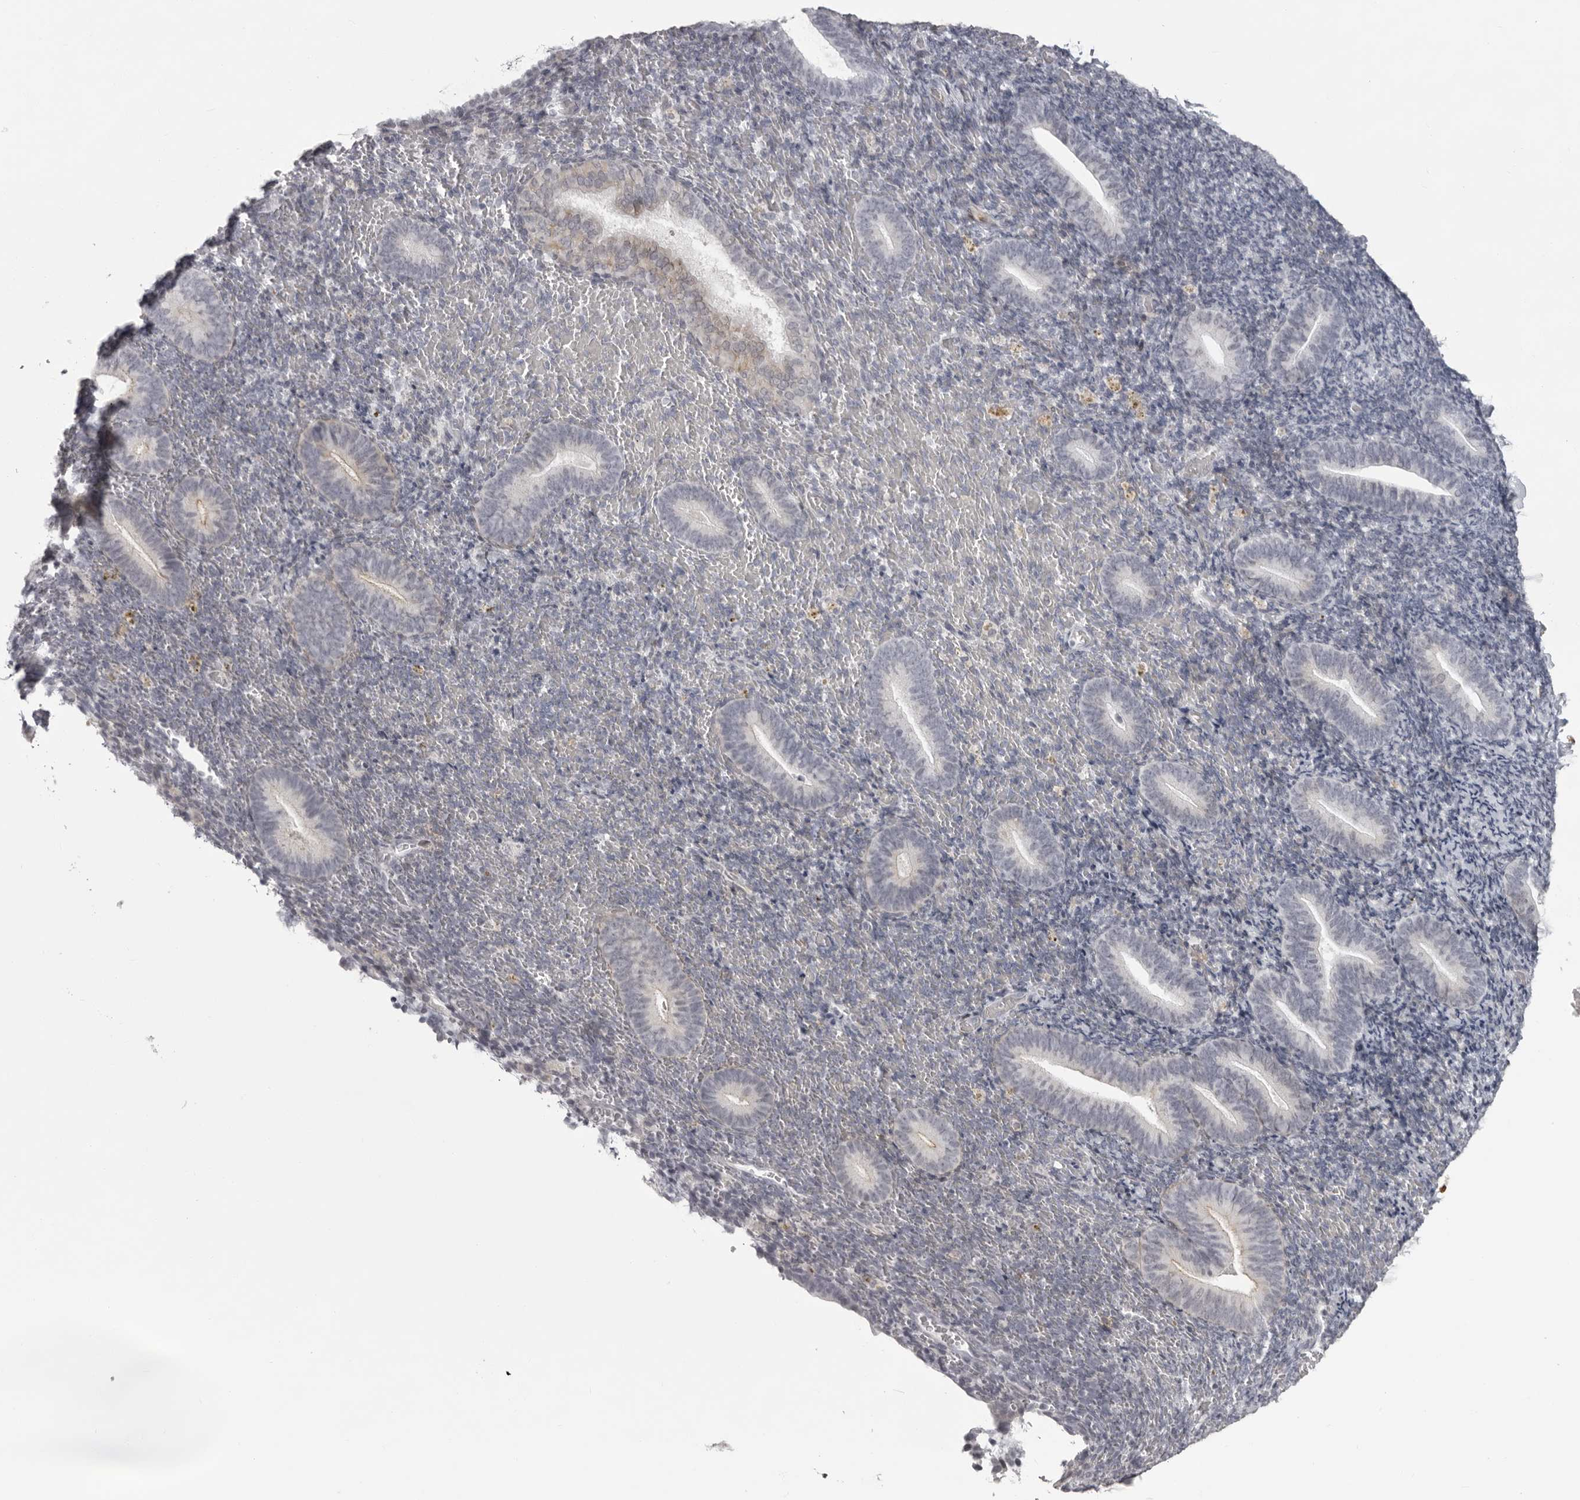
{"staining": {"intensity": "negative", "quantity": "none", "location": "none"}, "tissue": "endometrium", "cell_type": "Cells in endometrial stroma", "image_type": "normal", "snomed": [{"axis": "morphology", "description": "Normal tissue, NOS"}, {"axis": "topography", "description": "Endometrium"}], "caption": "Cells in endometrial stroma show no significant expression in normal endometrium. The staining is performed using DAB (3,3'-diaminobenzidine) brown chromogen with nuclei counter-stained in using hematoxylin.", "gene": "NUDT18", "patient": {"sex": "female", "age": 51}}